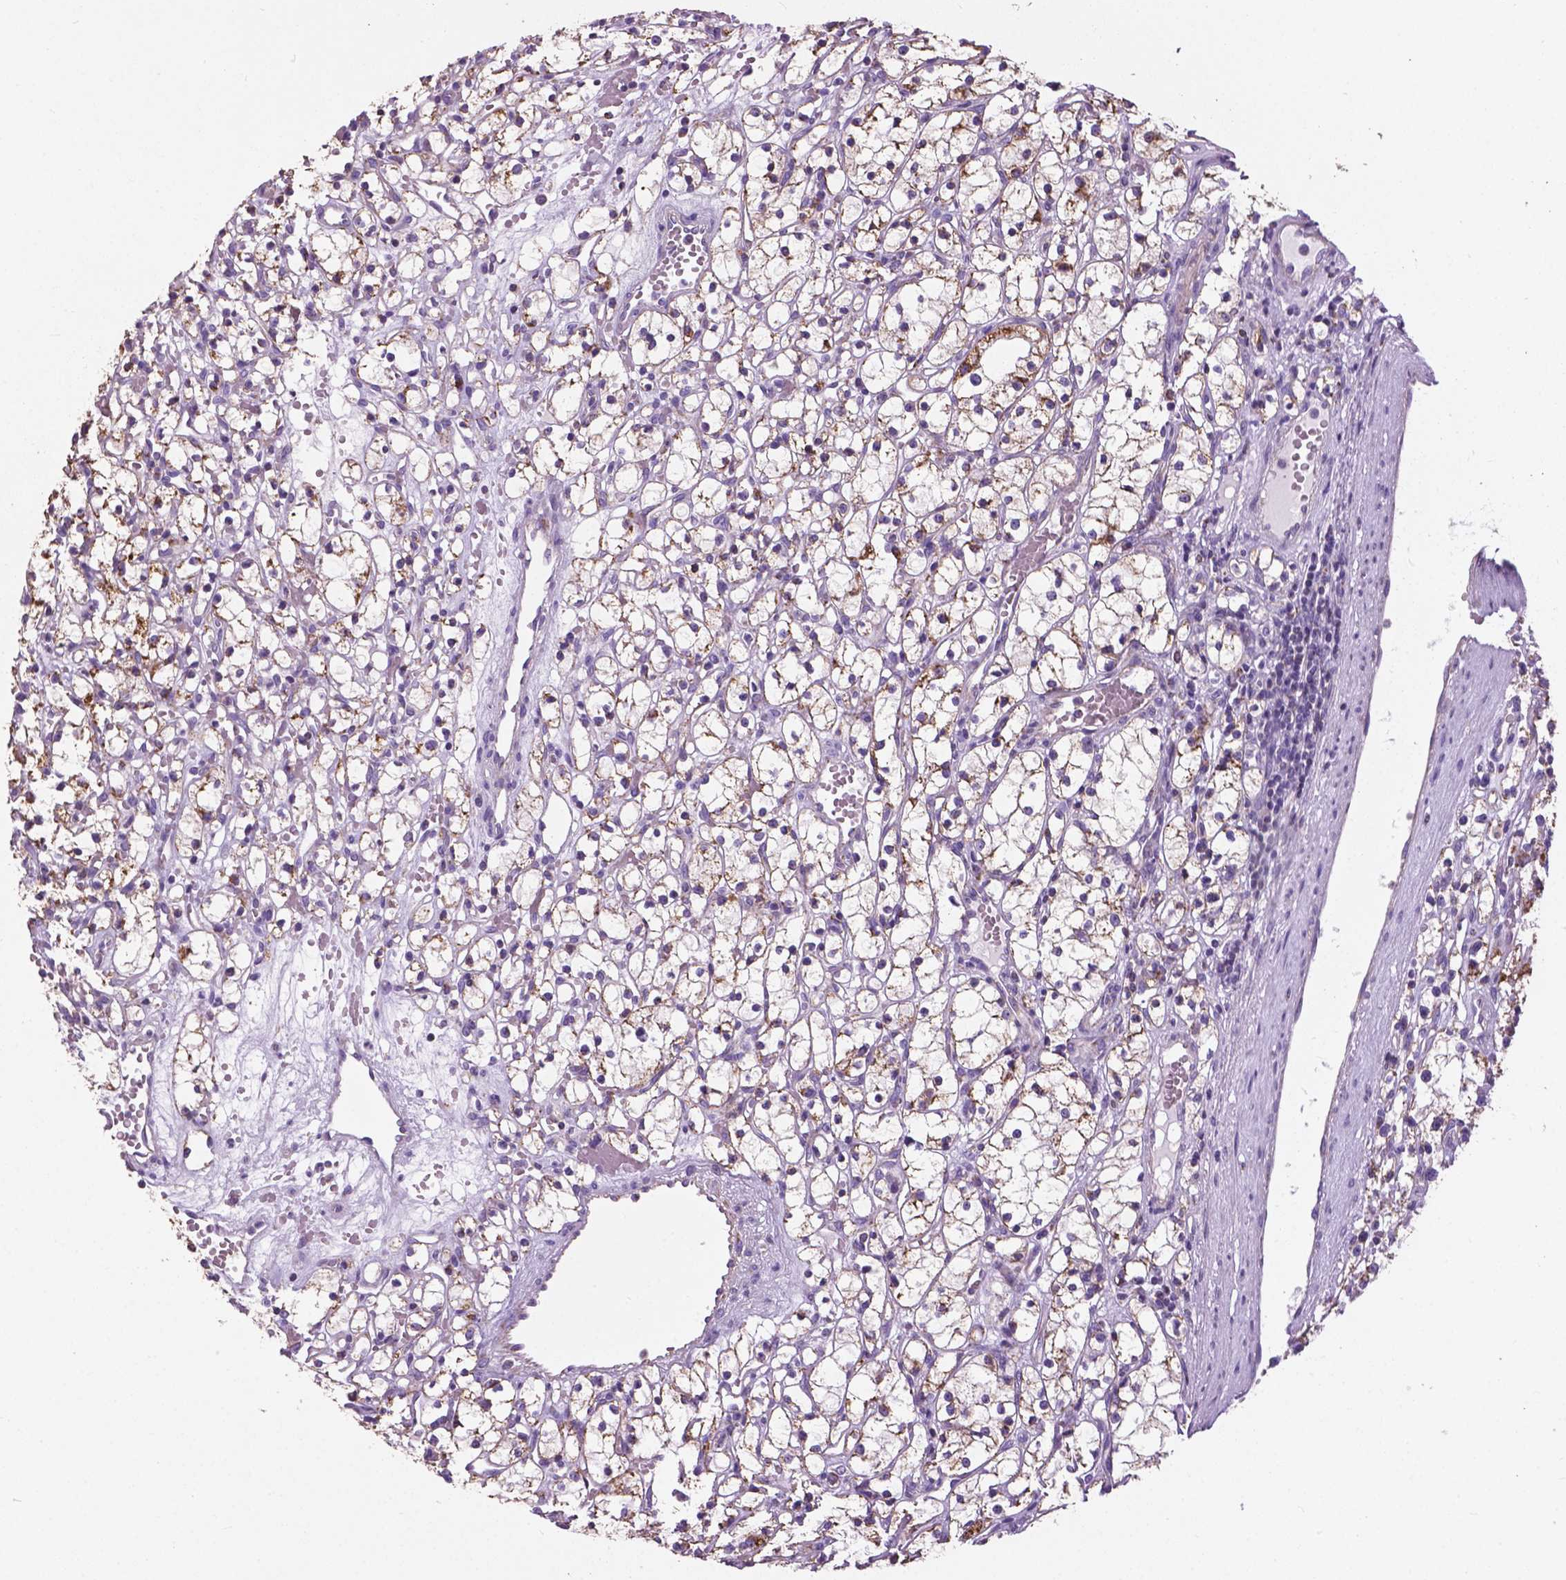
{"staining": {"intensity": "moderate", "quantity": ">75%", "location": "cytoplasmic/membranous"}, "tissue": "renal cancer", "cell_type": "Tumor cells", "image_type": "cancer", "snomed": [{"axis": "morphology", "description": "Adenocarcinoma, NOS"}, {"axis": "topography", "description": "Kidney"}], "caption": "The image shows immunohistochemical staining of renal cancer. There is moderate cytoplasmic/membranous staining is seen in about >75% of tumor cells.", "gene": "VDAC1", "patient": {"sex": "female", "age": 59}}